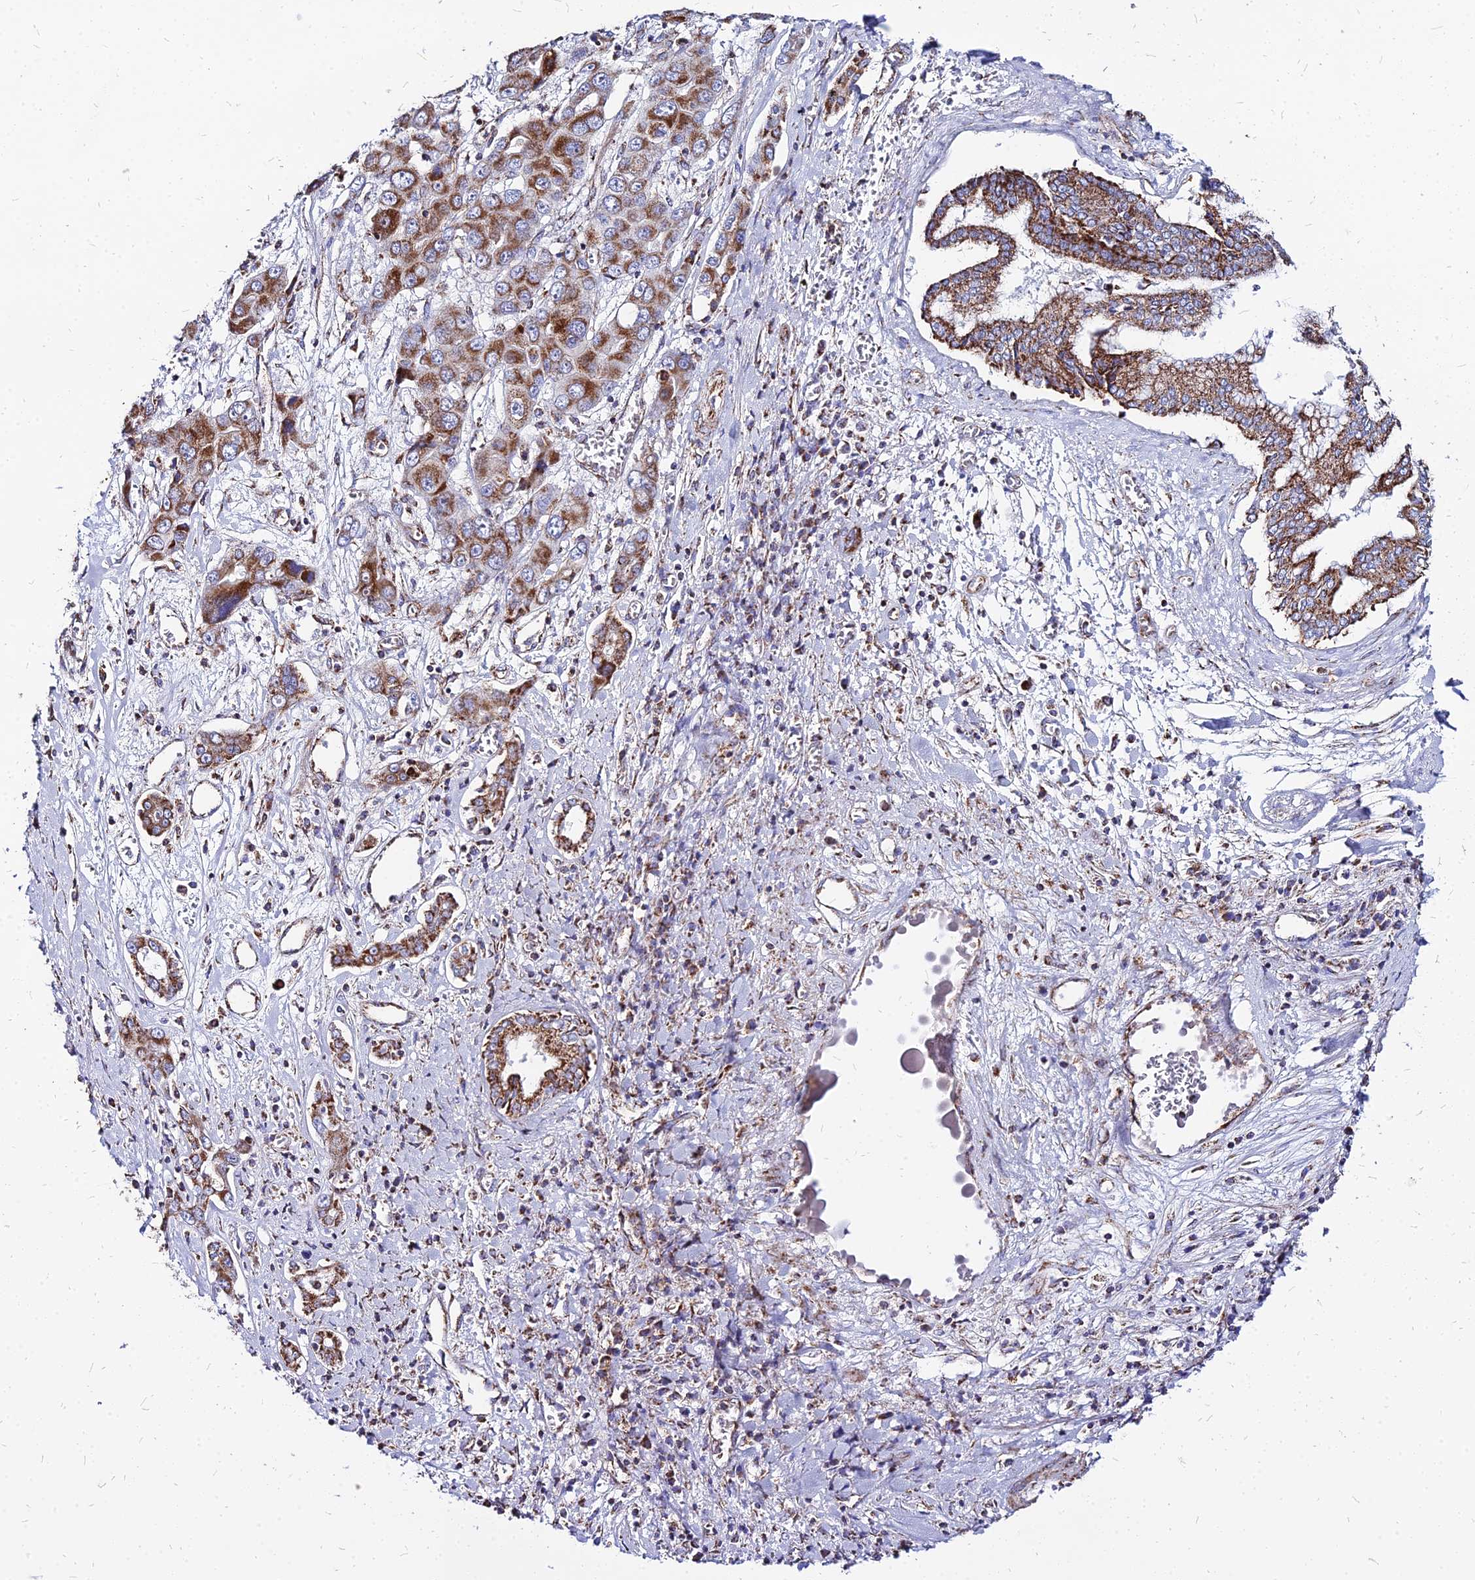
{"staining": {"intensity": "moderate", "quantity": ">75%", "location": "cytoplasmic/membranous"}, "tissue": "liver cancer", "cell_type": "Tumor cells", "image_type": "cancer", "snomed": [{"axis": "morphology", "description": "Cholangiocarcinoma"}, {"axis": "topography", "description": "Liver"}], "caption": "Immunohistochemical staining of human liver cancer (cholangiocarcinoma) demonstrates moderate cytoplasmic/membranous protein staining in about >75% of tumor cells. (DAB (3,3'-diaminobenzidine) IHC with brightfield microscopy, high magnification).", "gene": "DLD", "patient": {"sex": "male", "age": 67}}